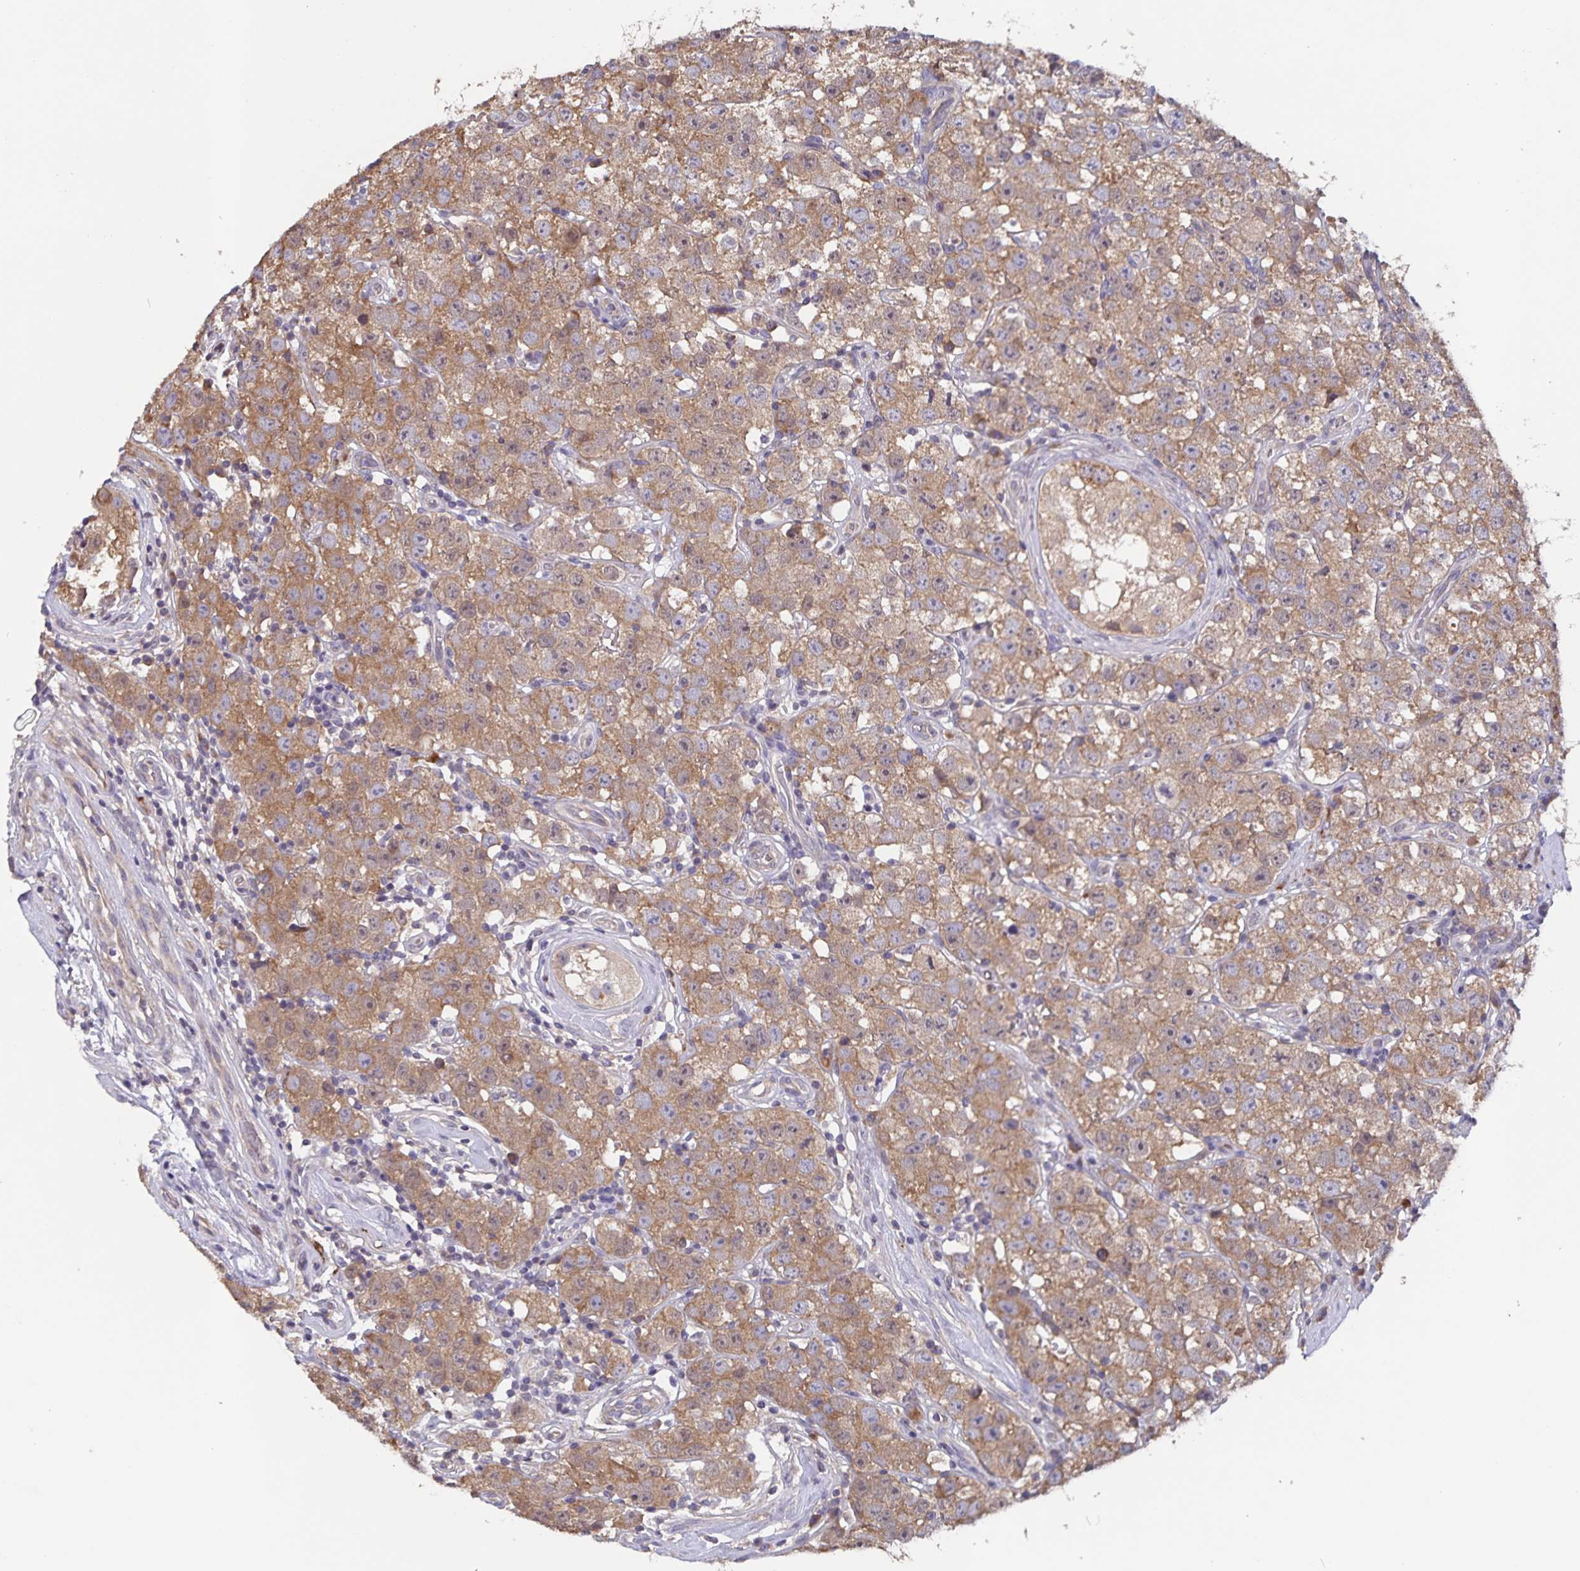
{"staining": {"intensity": "moderate", "quantity": ">75%", "location": "cytoplasmic/membranous"}, "tissue": "testis cancer", "cell_type": "Tumor cells", "image_type": "cancer", "snomed": [{"axis": "morphology", "description": "Seminoma, NOS"}, {"axis": "topography", "description": "Testis"}], "caption": "Immunohistochemistry (IHC) image of human testis cancer (seminoma) stained for a protein (brown), which exhibits medium levels of moderate cytoplasmic/membranous staining in about >75% of tumor cells.", "gene": "FBXL16", "patient": {"sex": "male", "age": 34}}